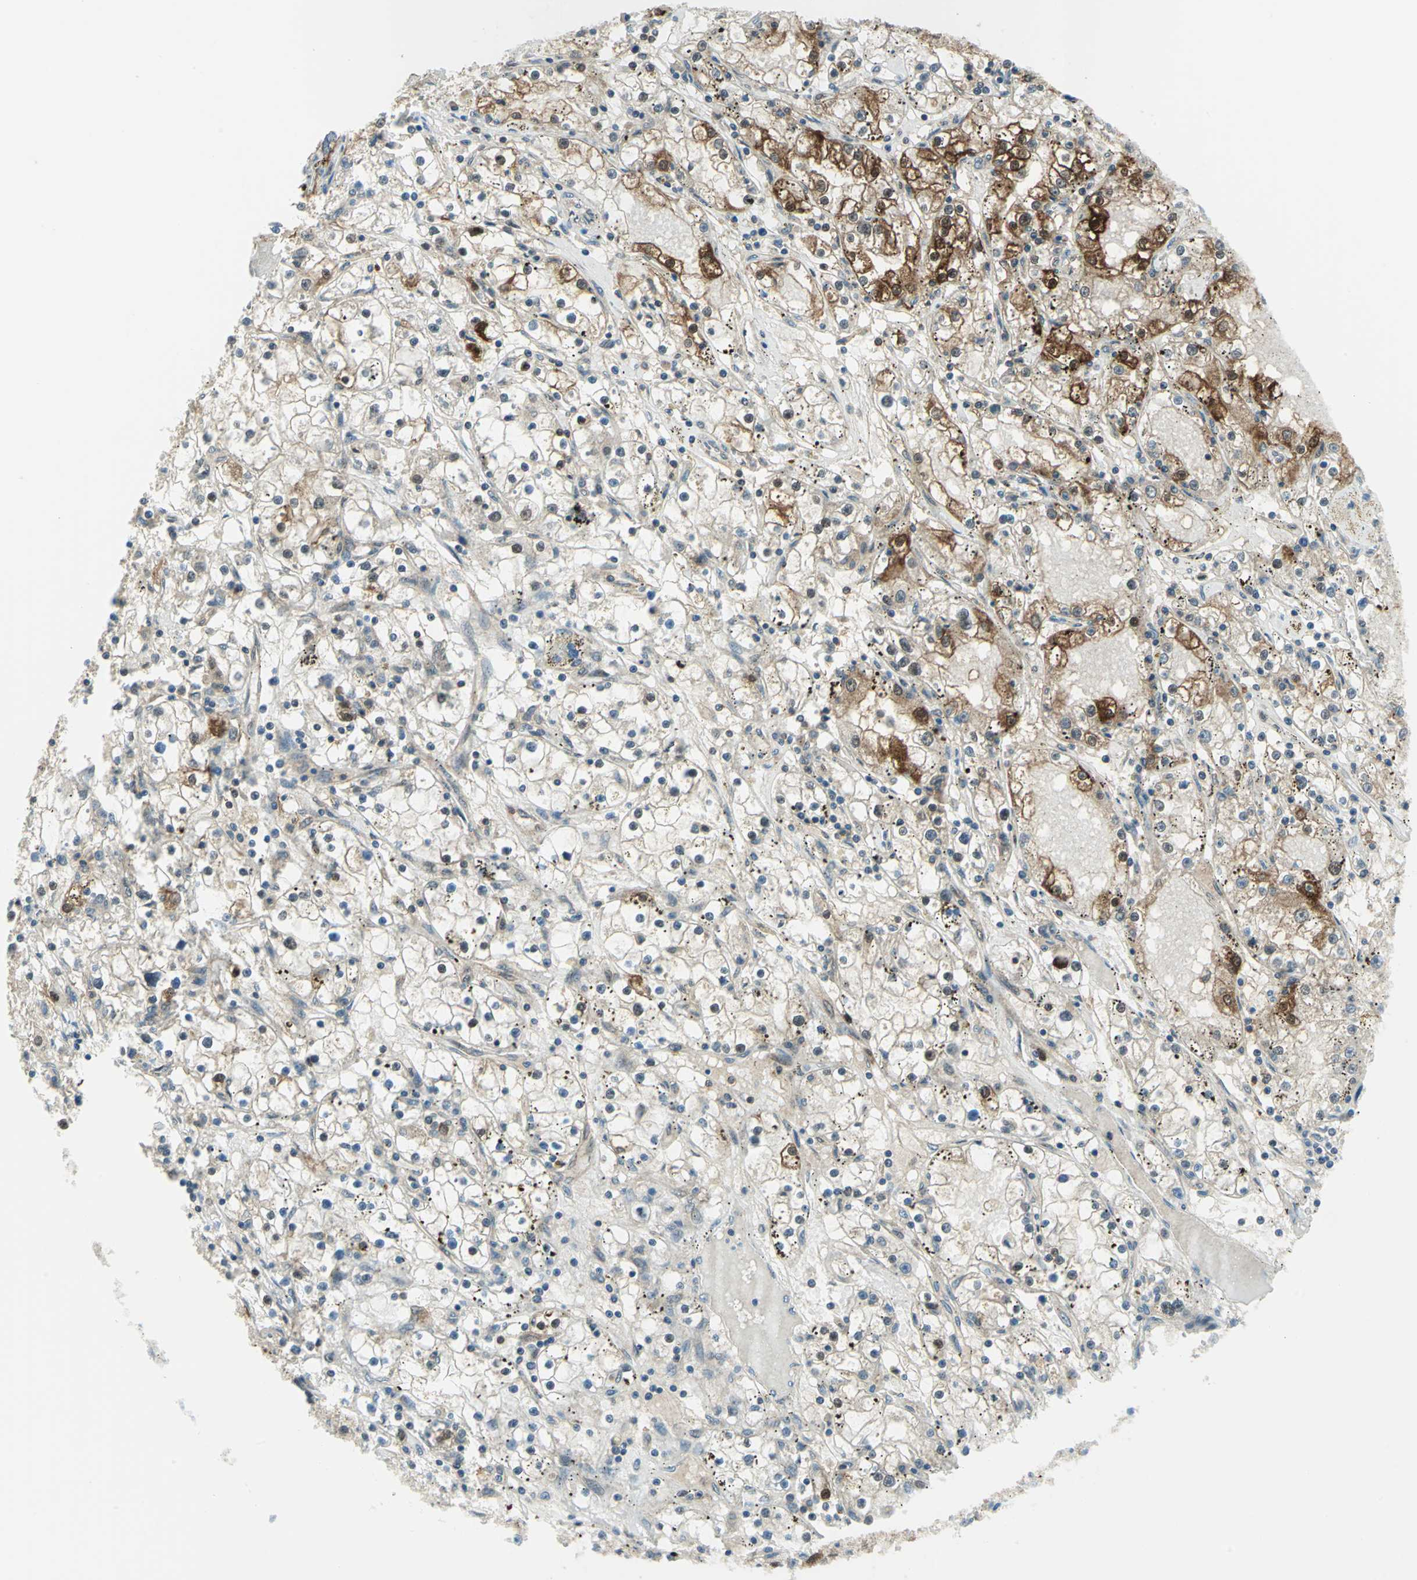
{"staining": {"intensity": "strong", "quantity": "<25%", "location": "cytoplasmic/membranous,nuclear"}, "tissue": "renal cancer", "cell_type": "Tumor cells", "image_type": "cancer", "snomed": [{"axis": "morphology", "description": "Adenocarcinoma, NOS"}, {"axis": "topography", "description": "Kidney"}], "caption": "This is a micrograph of immunohistochemistry (IHC) staining of renal cancer, which shows strong staining in the cytoplasmic/membranous and nuclear of tumor cells.", "gene": "ALDOA", "patient": {"sex": "male", "age": 56}}